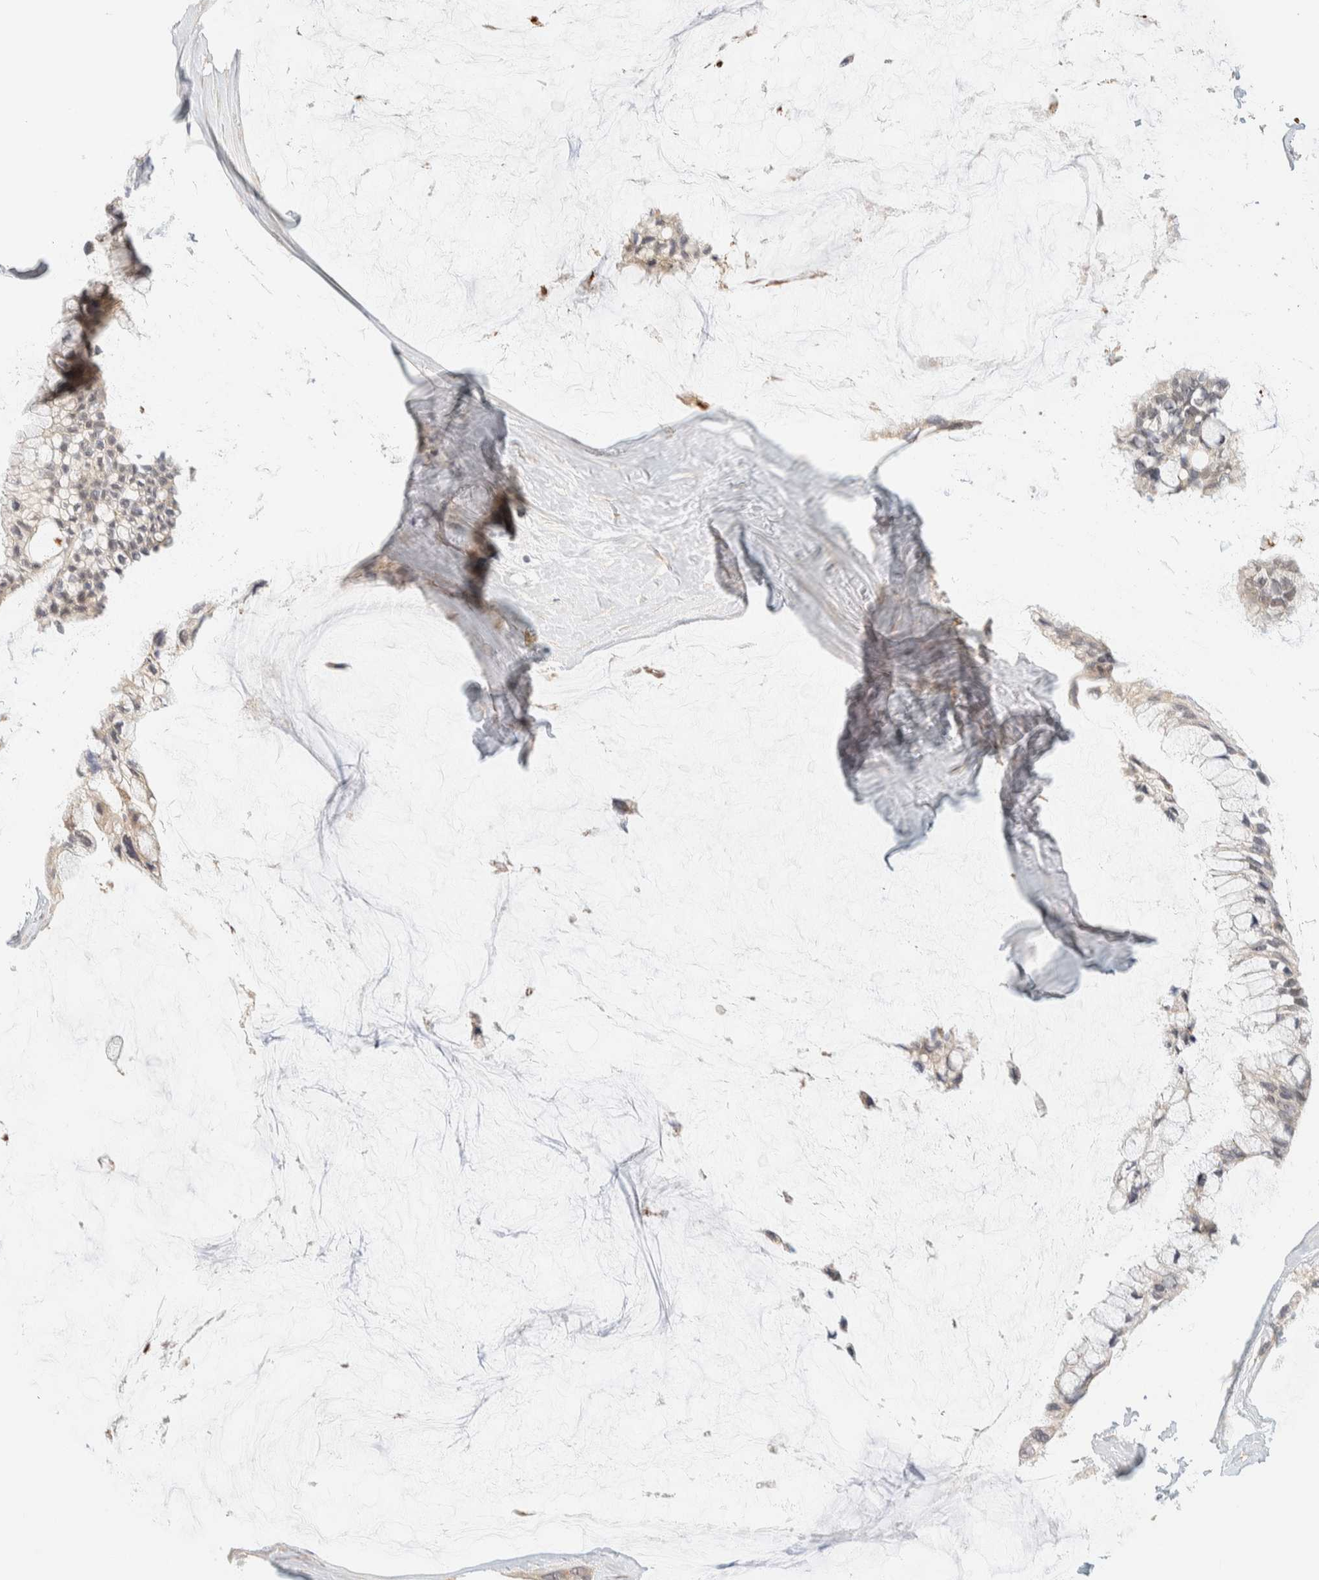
{"staining": {"intensity": "weak", "quantity": "<25%", "location": "cytoplasmic/membranous"}, "tissue": "ovarian cancer", "cell_type": "Tumor cells", "image_type": "cancer", "snomed": [{"axis": "morphology", "description": "Cystadenocarcinoma, mucinous, NOS"}, {"axis": "topography", "description": "Ovary"}], "caption": "Micrograph shows no significant protein positivity in tumor cells of ovarian cancer.", "gene": "TNK1", "patient": {"sex": "female", "age": 39}}